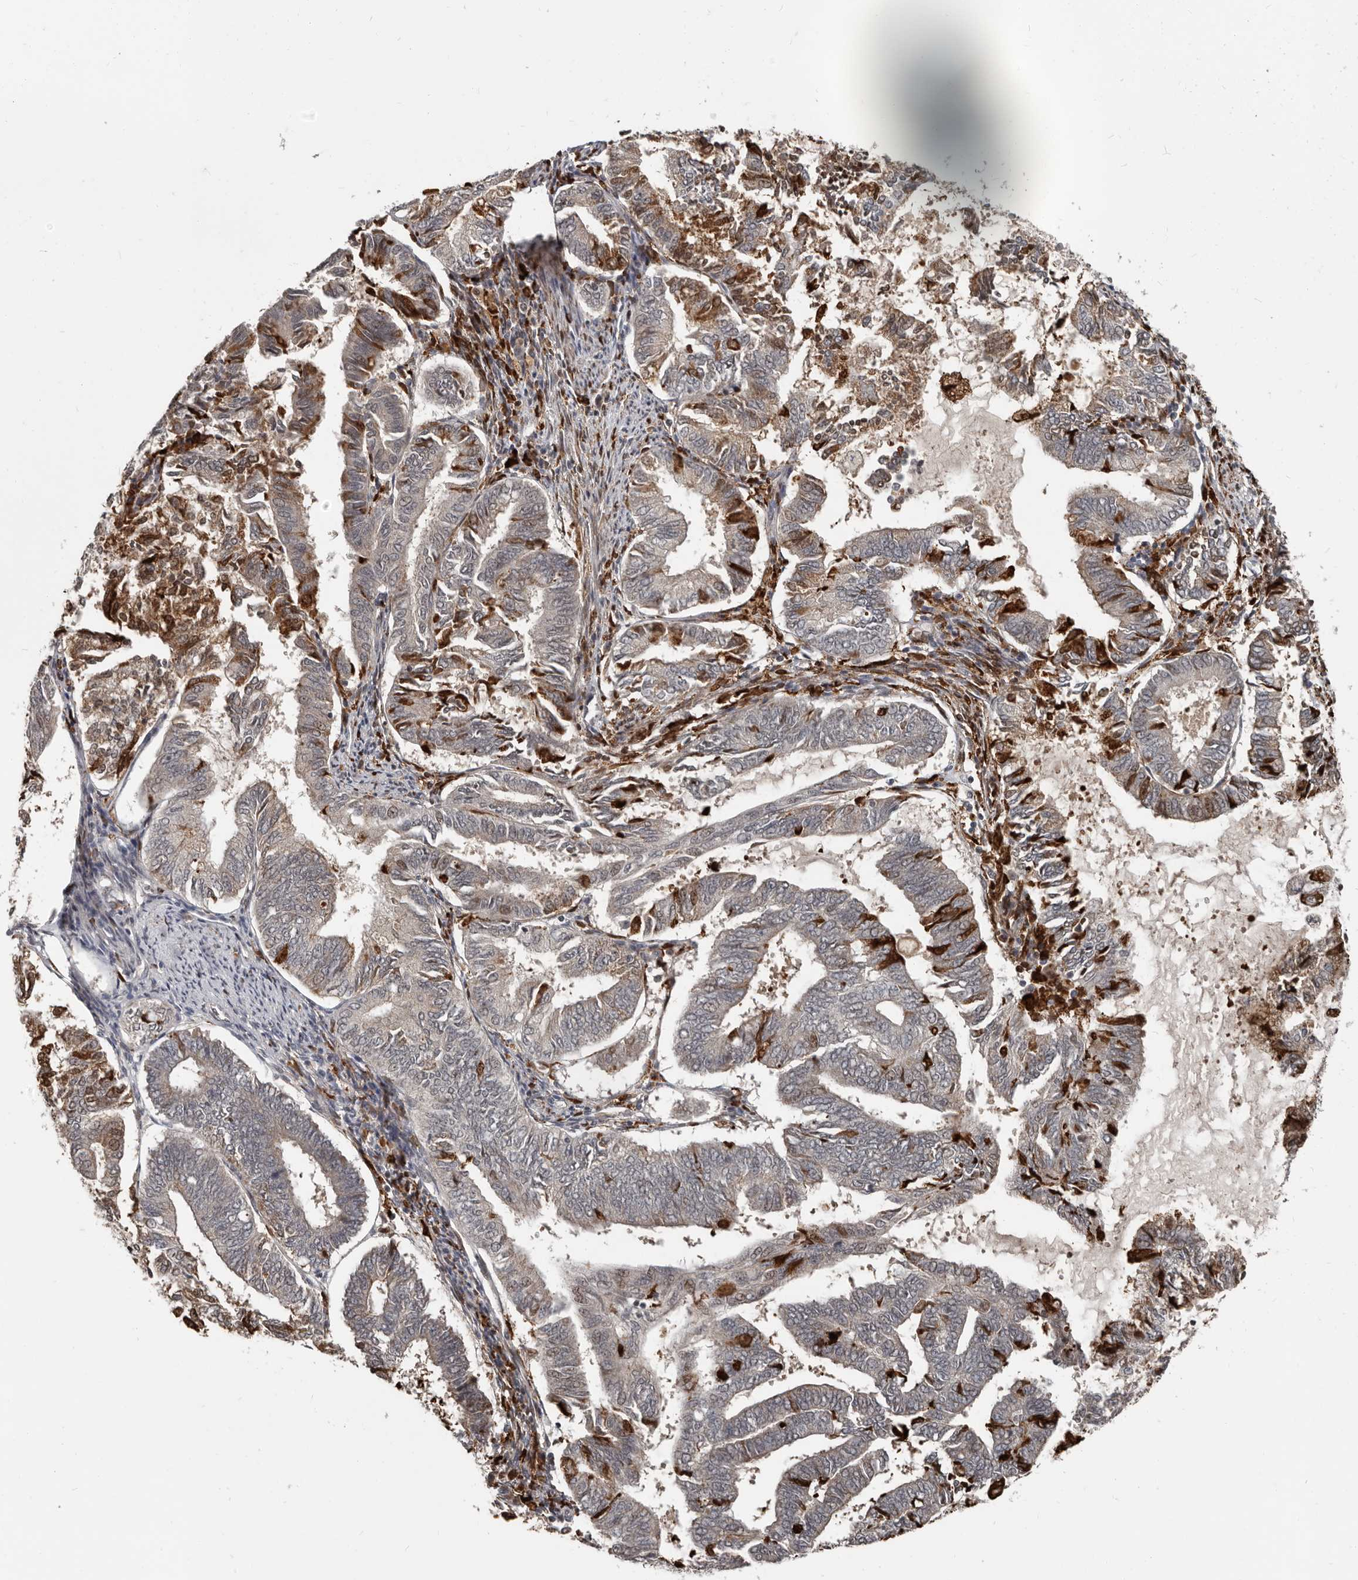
{"staining": {"intensity": "strong", "quantity": "25%-75%", "location": "cytoplasmic/membranous,nuclear"}, "tissue": "endometrial cancer", "cell_type": "Tumor cells", "image_type": "cancer", "snomed": [{"axis": "morphology", "description": "Adenocarcinoma, NOS"}, {"axis": "topography", "description": "Endometrium"}], "caption": "Tumor cells reveal strong cytoplasmic/membranous and nuclear positivity in about 25%-75% of cells in endometrial adenocarcinoma.", "gene": "APOL6", "patient": {"sex": "female", "age": 86}}